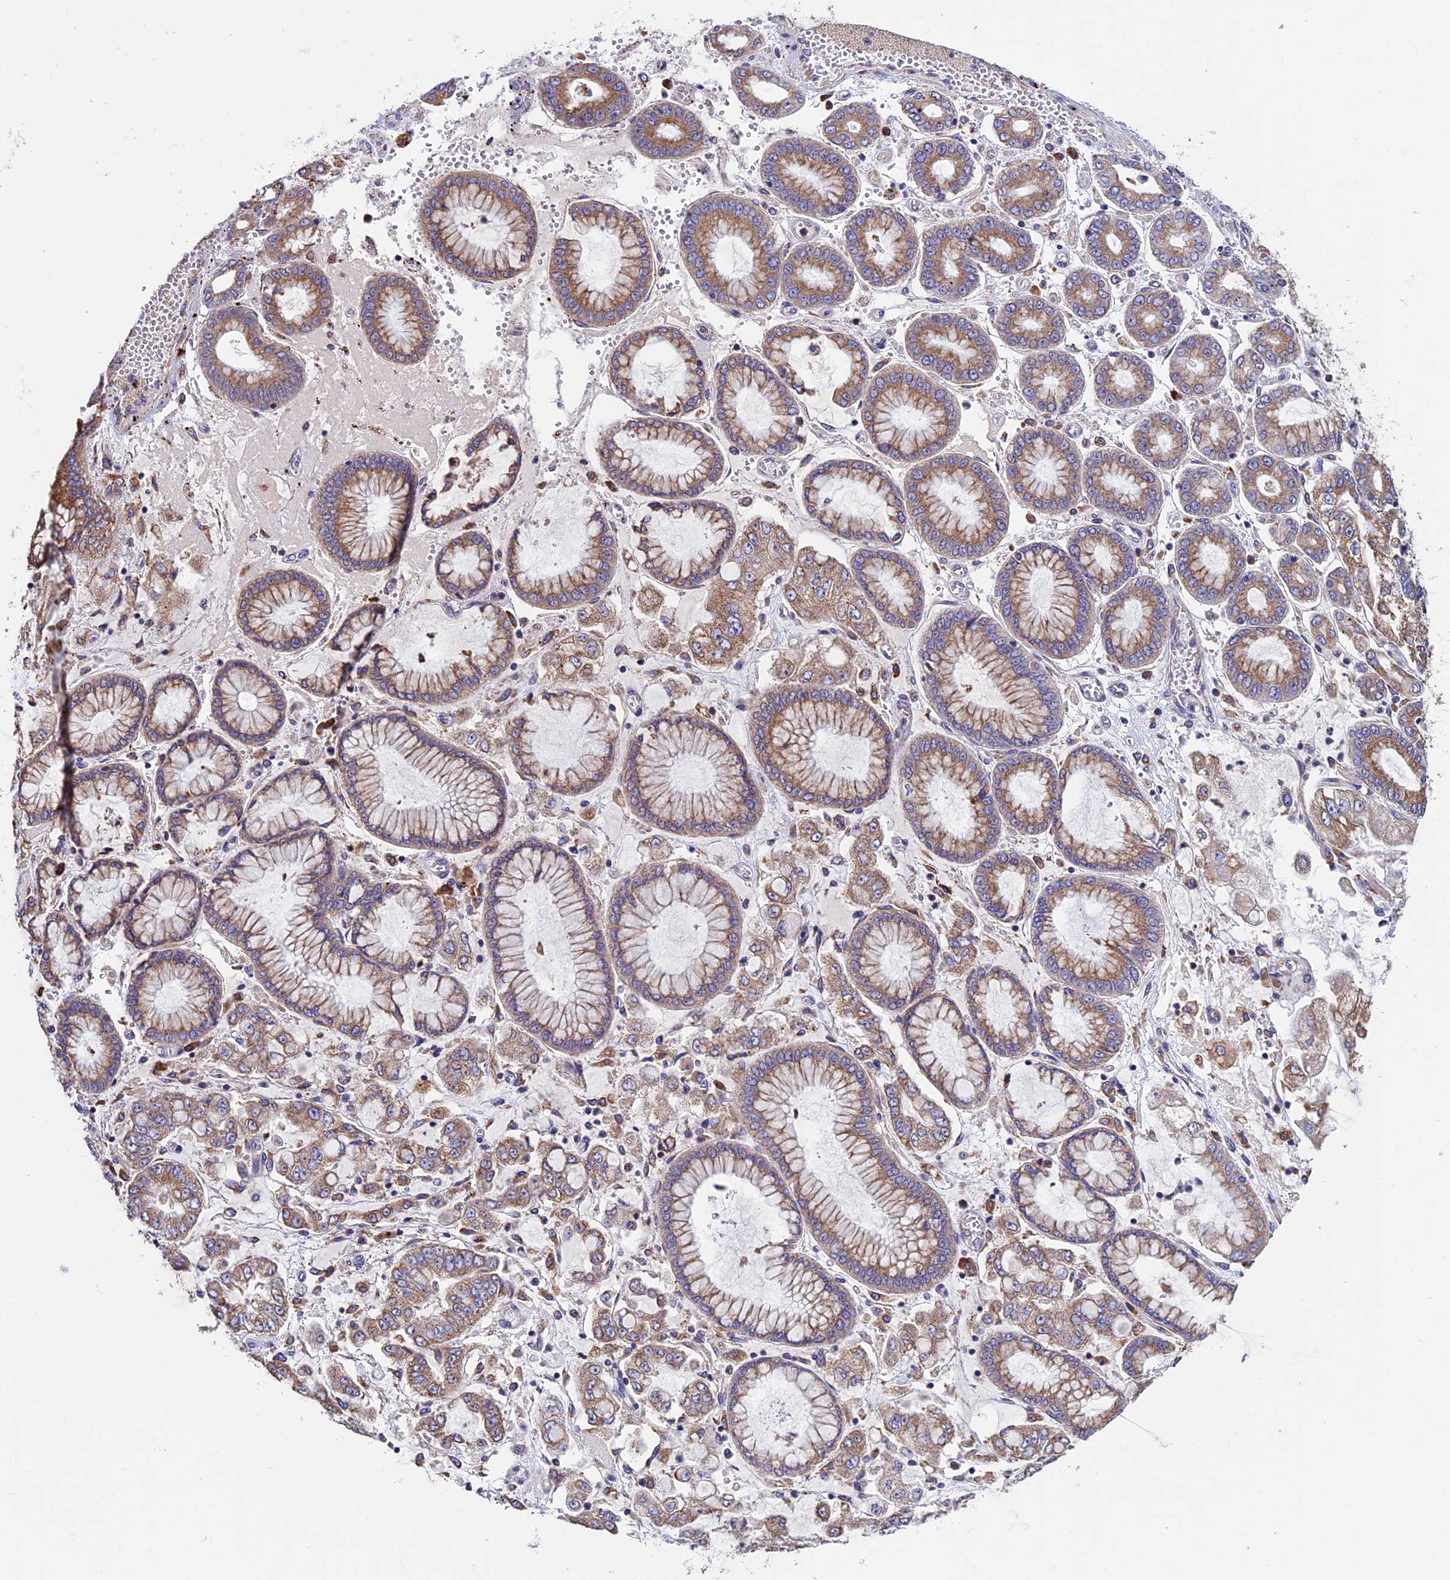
{"staining": {"intensity": "moderate", "quantity": ">75%", "location": "cytoplasmic/membranous"}, "tissue": "stomach cancer", "cell_type": "Tumor cells", "image_type": "cancer", "snomed": [{"axis": "morphology", "description": "Adenocarcinoma, NOS"}, {"axis": "topography", "description": "Stomach"}], "caption": "Immunohistochemistry of stomach cancer reveals medium levels of moderate cytoplasmic/membranous expression in about >75% of tumor cells.", "gene": "BTBD3", "patient": {"sex": "male", "age": 76}}